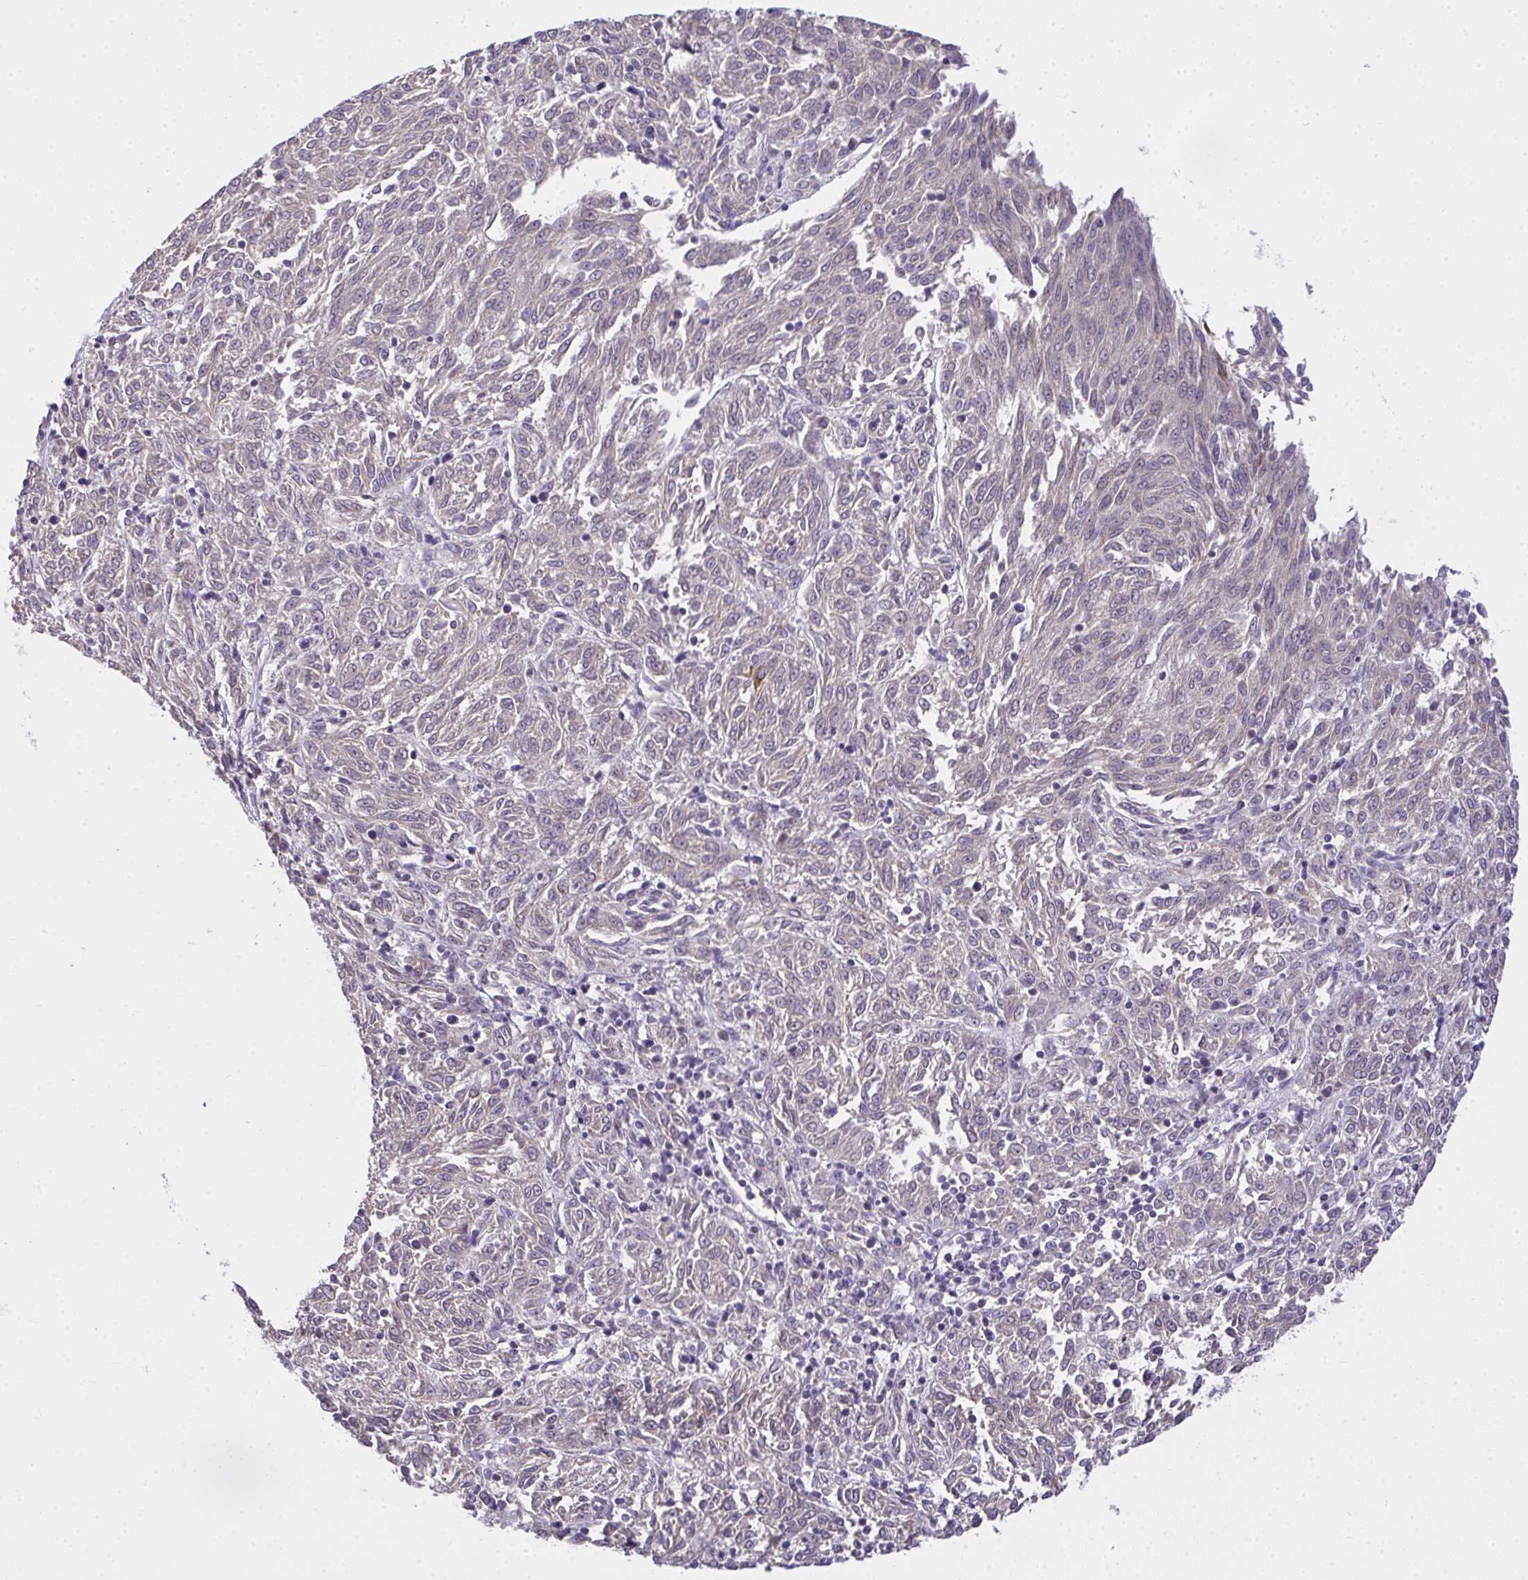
{"staining": {"intensity": "negative", "quantity": "none", "location": "none"}, "tissue": "melanoma", "cell_type": "Tumor cells", "image_type": "cancer", "snomed": [{"axis": "morphology", "description": "Malignant melanoma, NOS"}, {"axis": "topography", "description": "Skin"}], "caption": "High magnification brightfield microscopy of melanoma stained with DAB (brown) and counterstained with hematoxylin (blue): tumor cells show no significant positivity. (Immunohistochemistry (ihc), brightfield microscopy, high magnification).", "gene": "NT5C1A", "patient": {"sex": "female", "age": 72}}